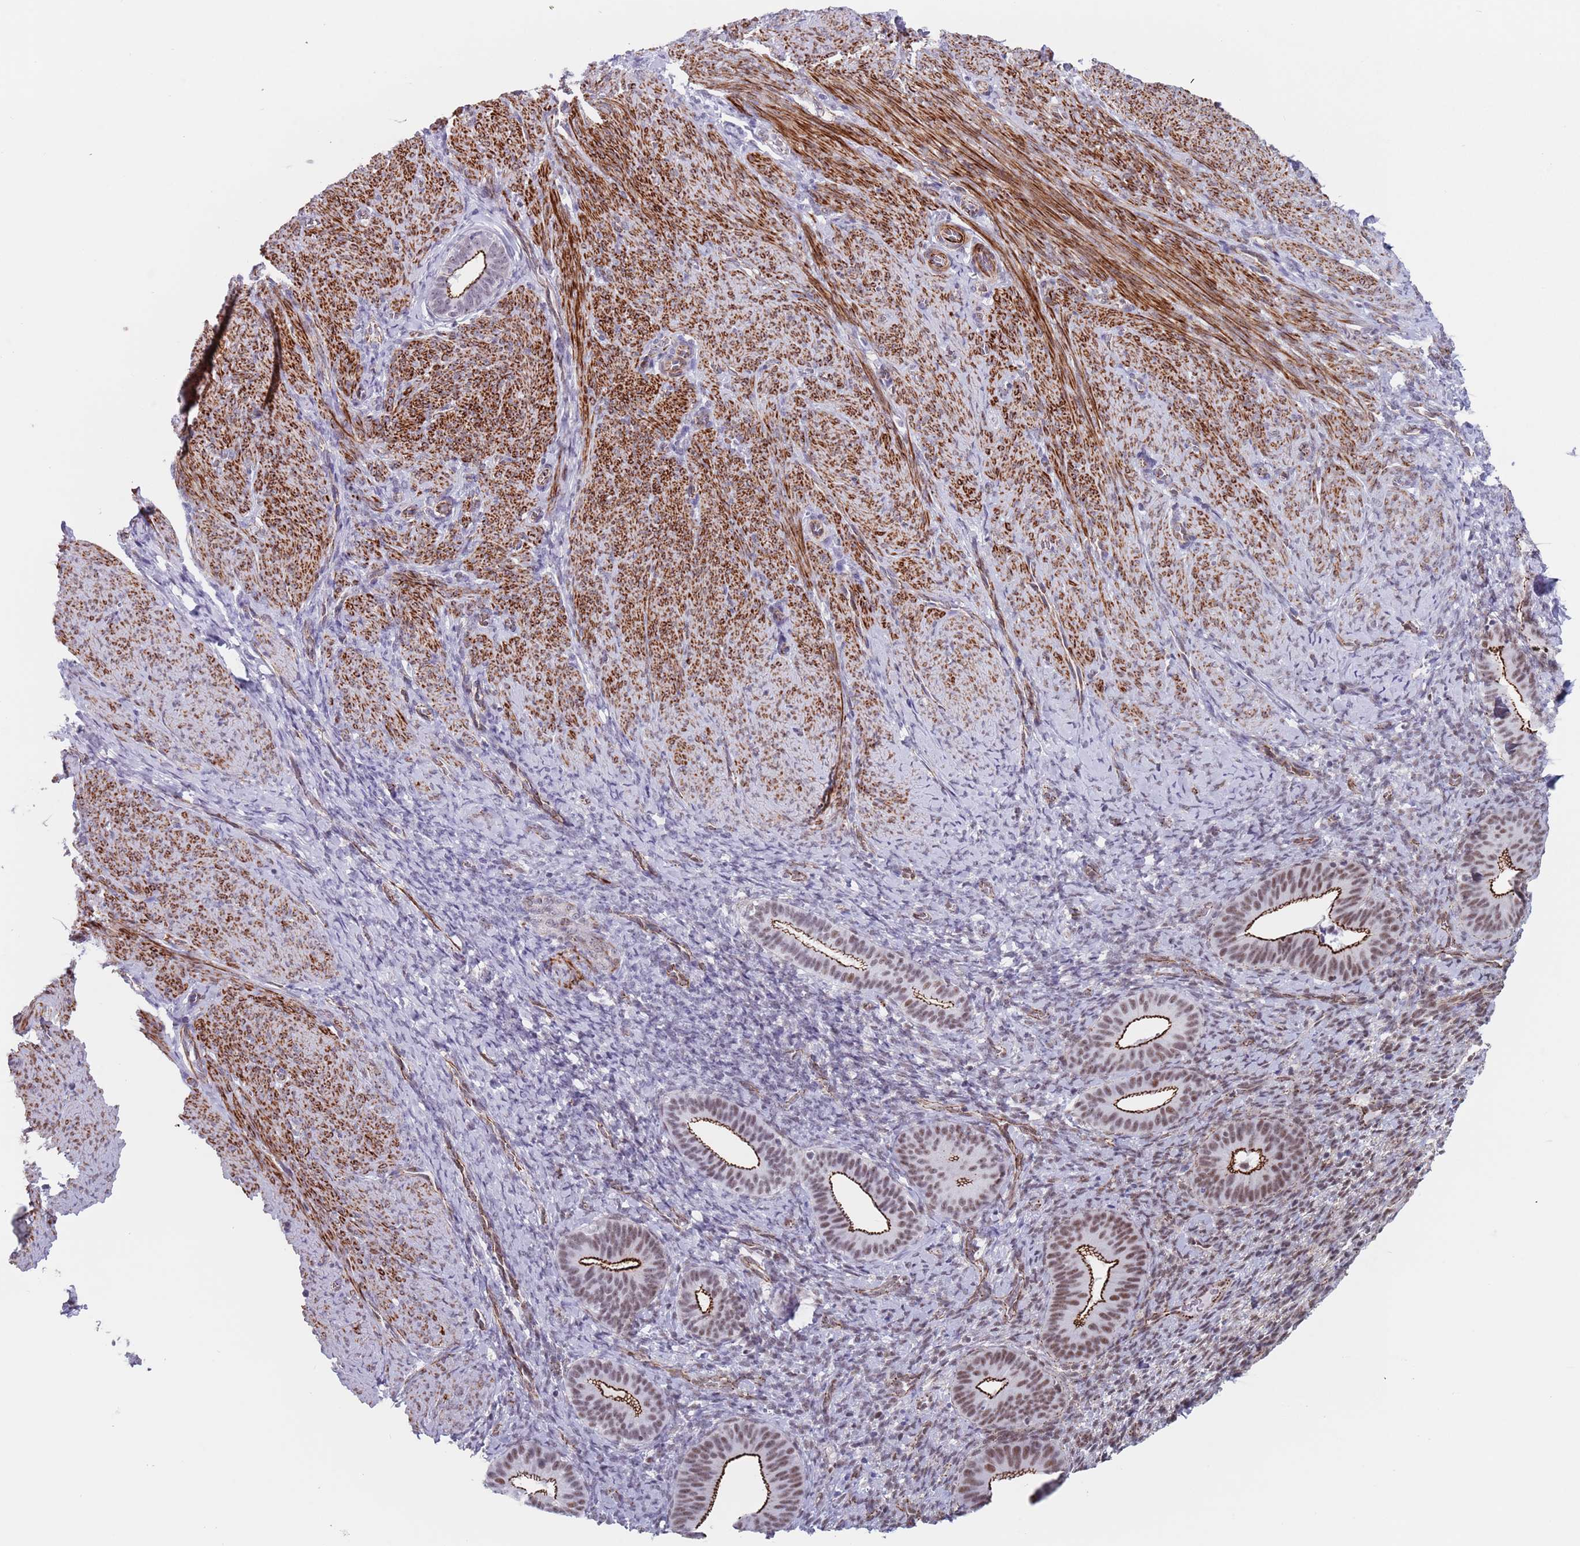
{"staining": {"intensity": "weak", "quantity": "<25%", "location": "nuclear"}, "tissue": "endometrium", "cell_type": "Cells in endometrial stroma", "image_type": "normal", "snomed": [{"axis": "morphology", "description": "Normal tissue, NOS"}, {"axis": "topography", "description": "Endometrium"}], "caption": "DAB (3,3'-diaminobenzidine) immunohistochemical staining of benign endometrium exhibits no significant staining in cells in endometrial stroma. (DAB (3,3'-diaminobenzidine) IHC with hematoxylin counter stain).", "gene": "OR5A2", "patient": {"sex": "female", "age": 65}}